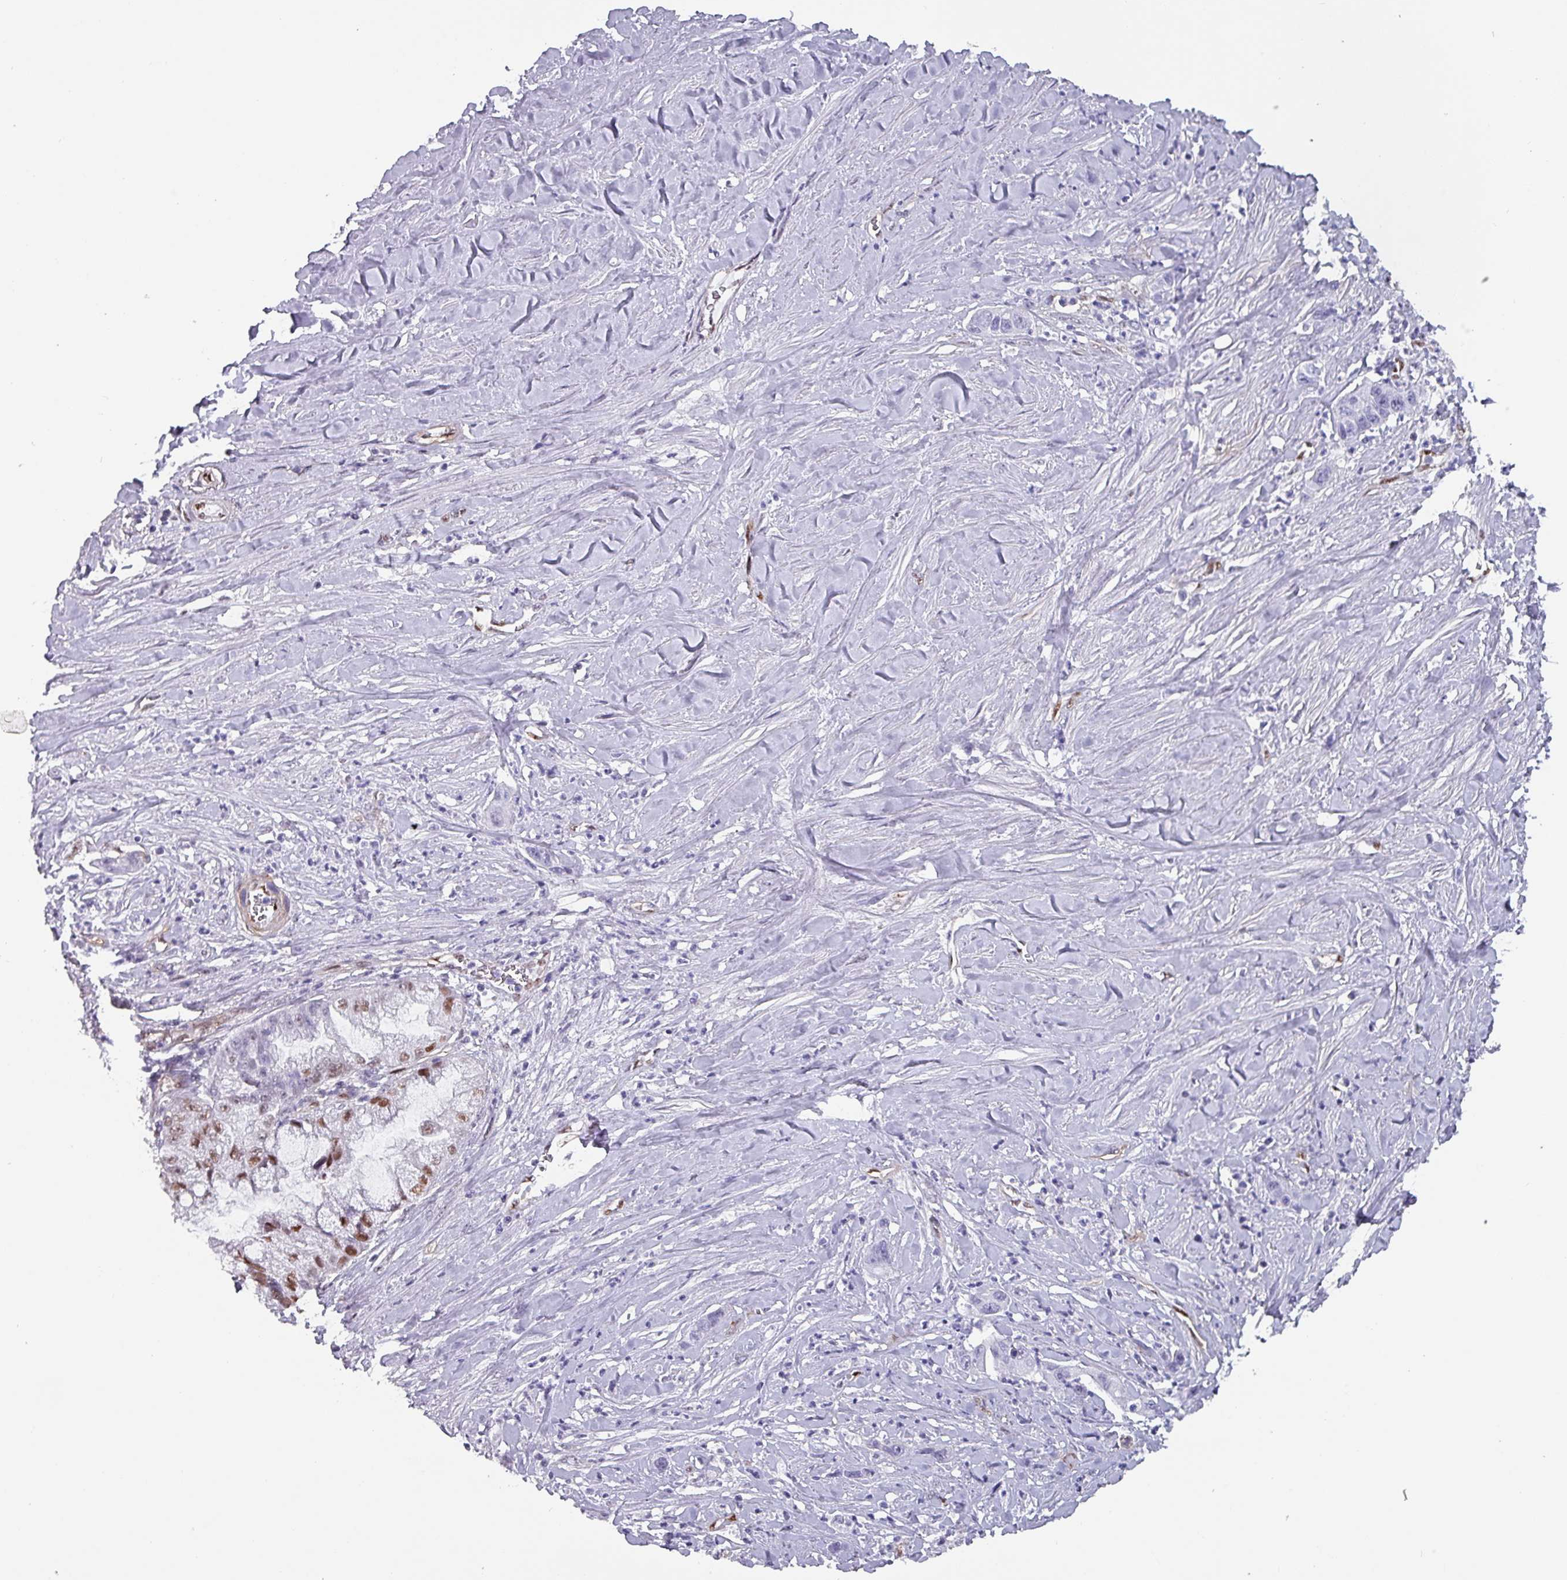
{"staining": {"intensity": "moderate", "quantity": "<25%", "location": "nuclear"}, "tissue": "pancreatic cancer", "cell_type": "Tumor cells", "image_type": "cancer", "snomed": [{"axis": "morphology", "description": "Adenocarcinoma, NOS"}, {"axis": "topography", "description": "Pancreas"}], "caption": "Tumor cells reveal low levels of moderate nuclear staining in about <25% of cells in pancreatic cancer (adenocarcinoma). (Brightfield microscopy of DAB IHC at high magnification).", "gene": "ZNF816-ZNF321P", "patient": {"sex": "male", "age": 73}}